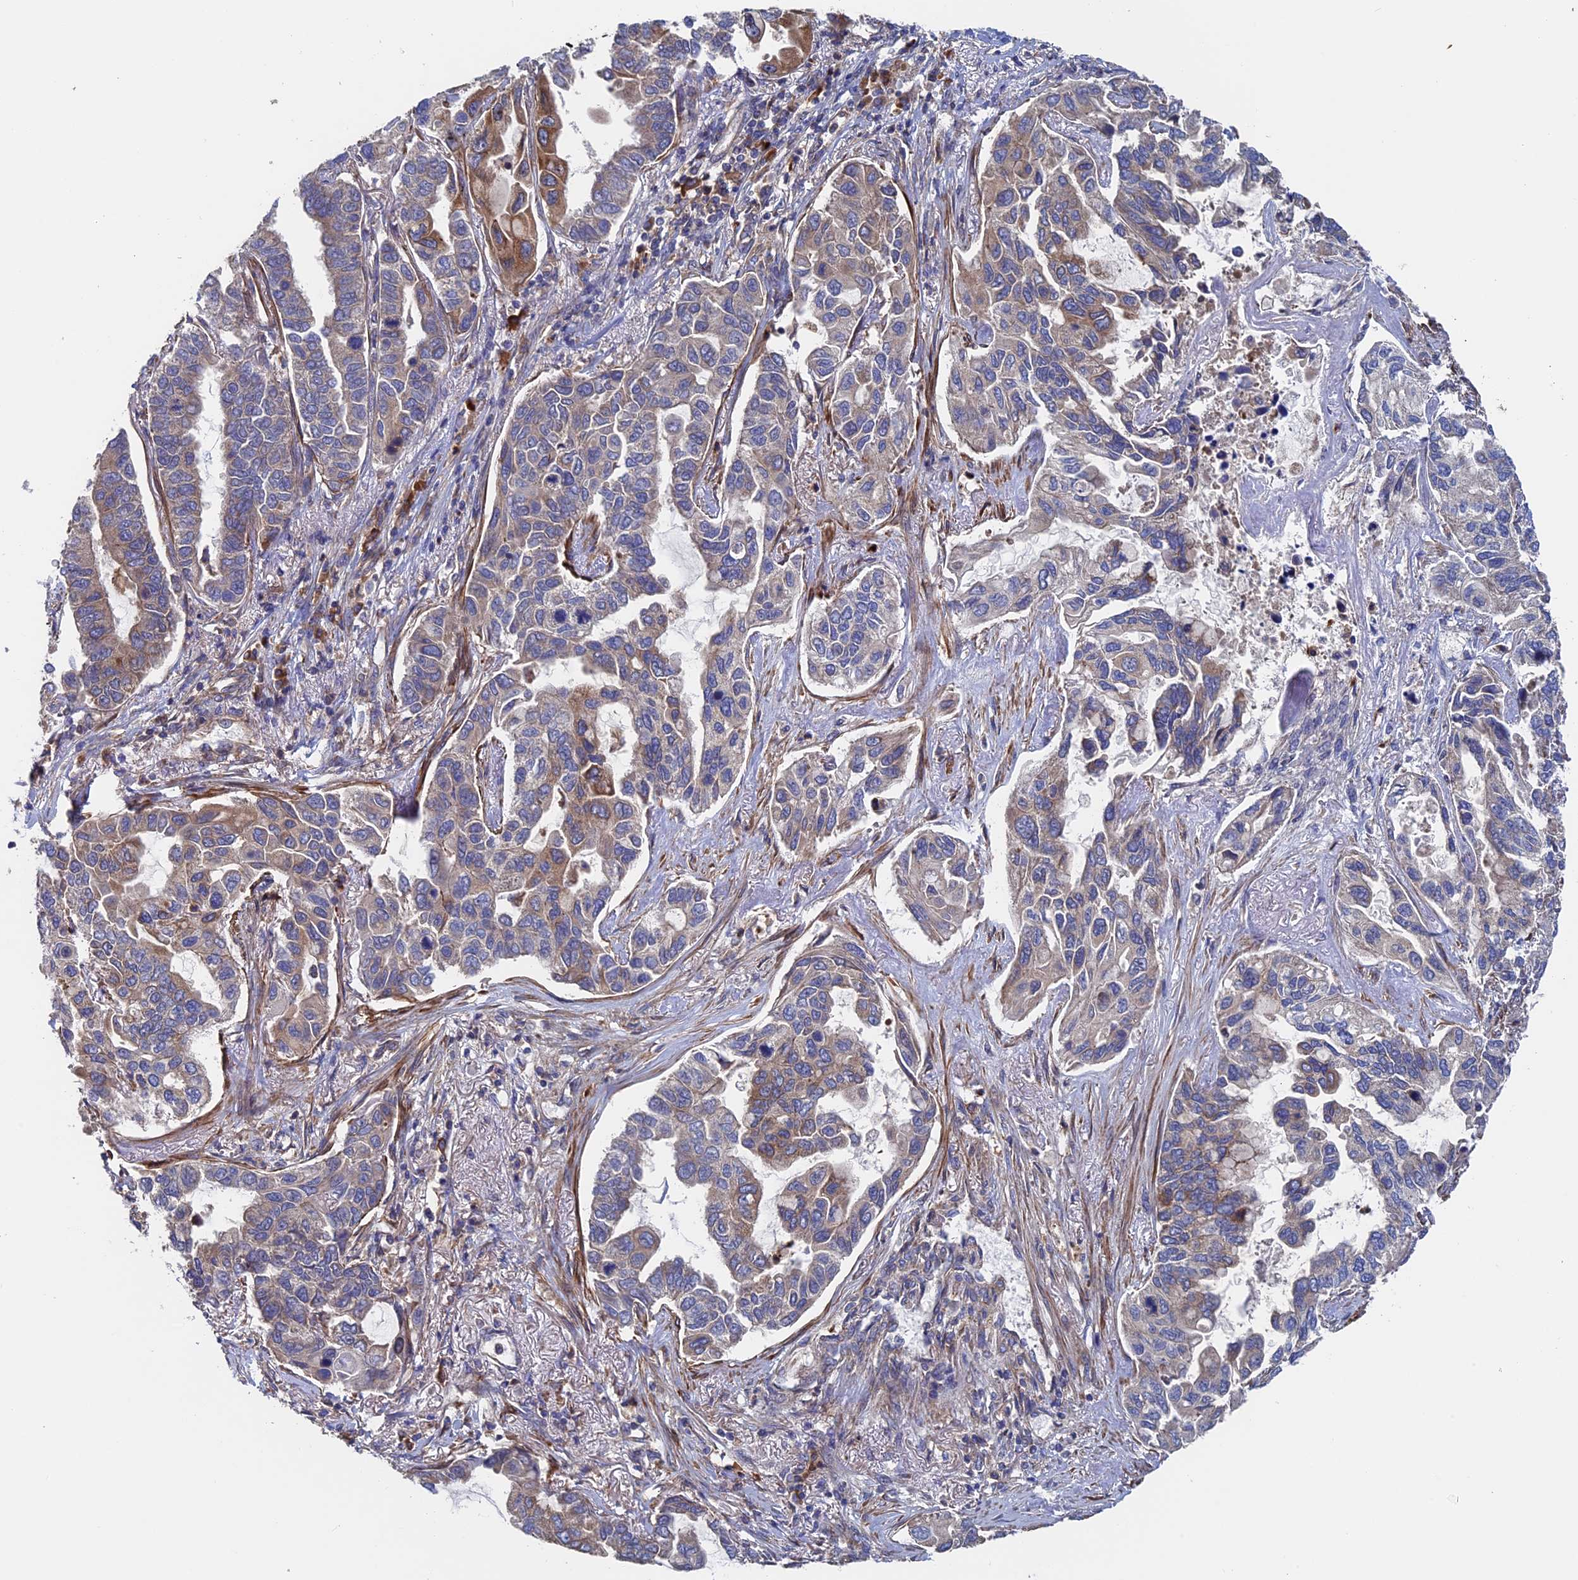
{"staining": {"intensity": "moderate", "quantity": "<25%", "location": "cytoplasmic/membranous"}, "tissue": "lung cancer", "cell_type": "Tumor cells", "image_type": "cancer", "snomed": [{"axis": "morphology", "description": "Adenocarcinoma, NOS"}, {"axis": "topography", "description": "Lung"}], "caption": "Moderate cytoplasmic/membranous protein positivity is seen in about <25% of tumor cells in lung cancer.", "gene": "DNAJC3", "patient": {"sex": "male", "age": 64}}